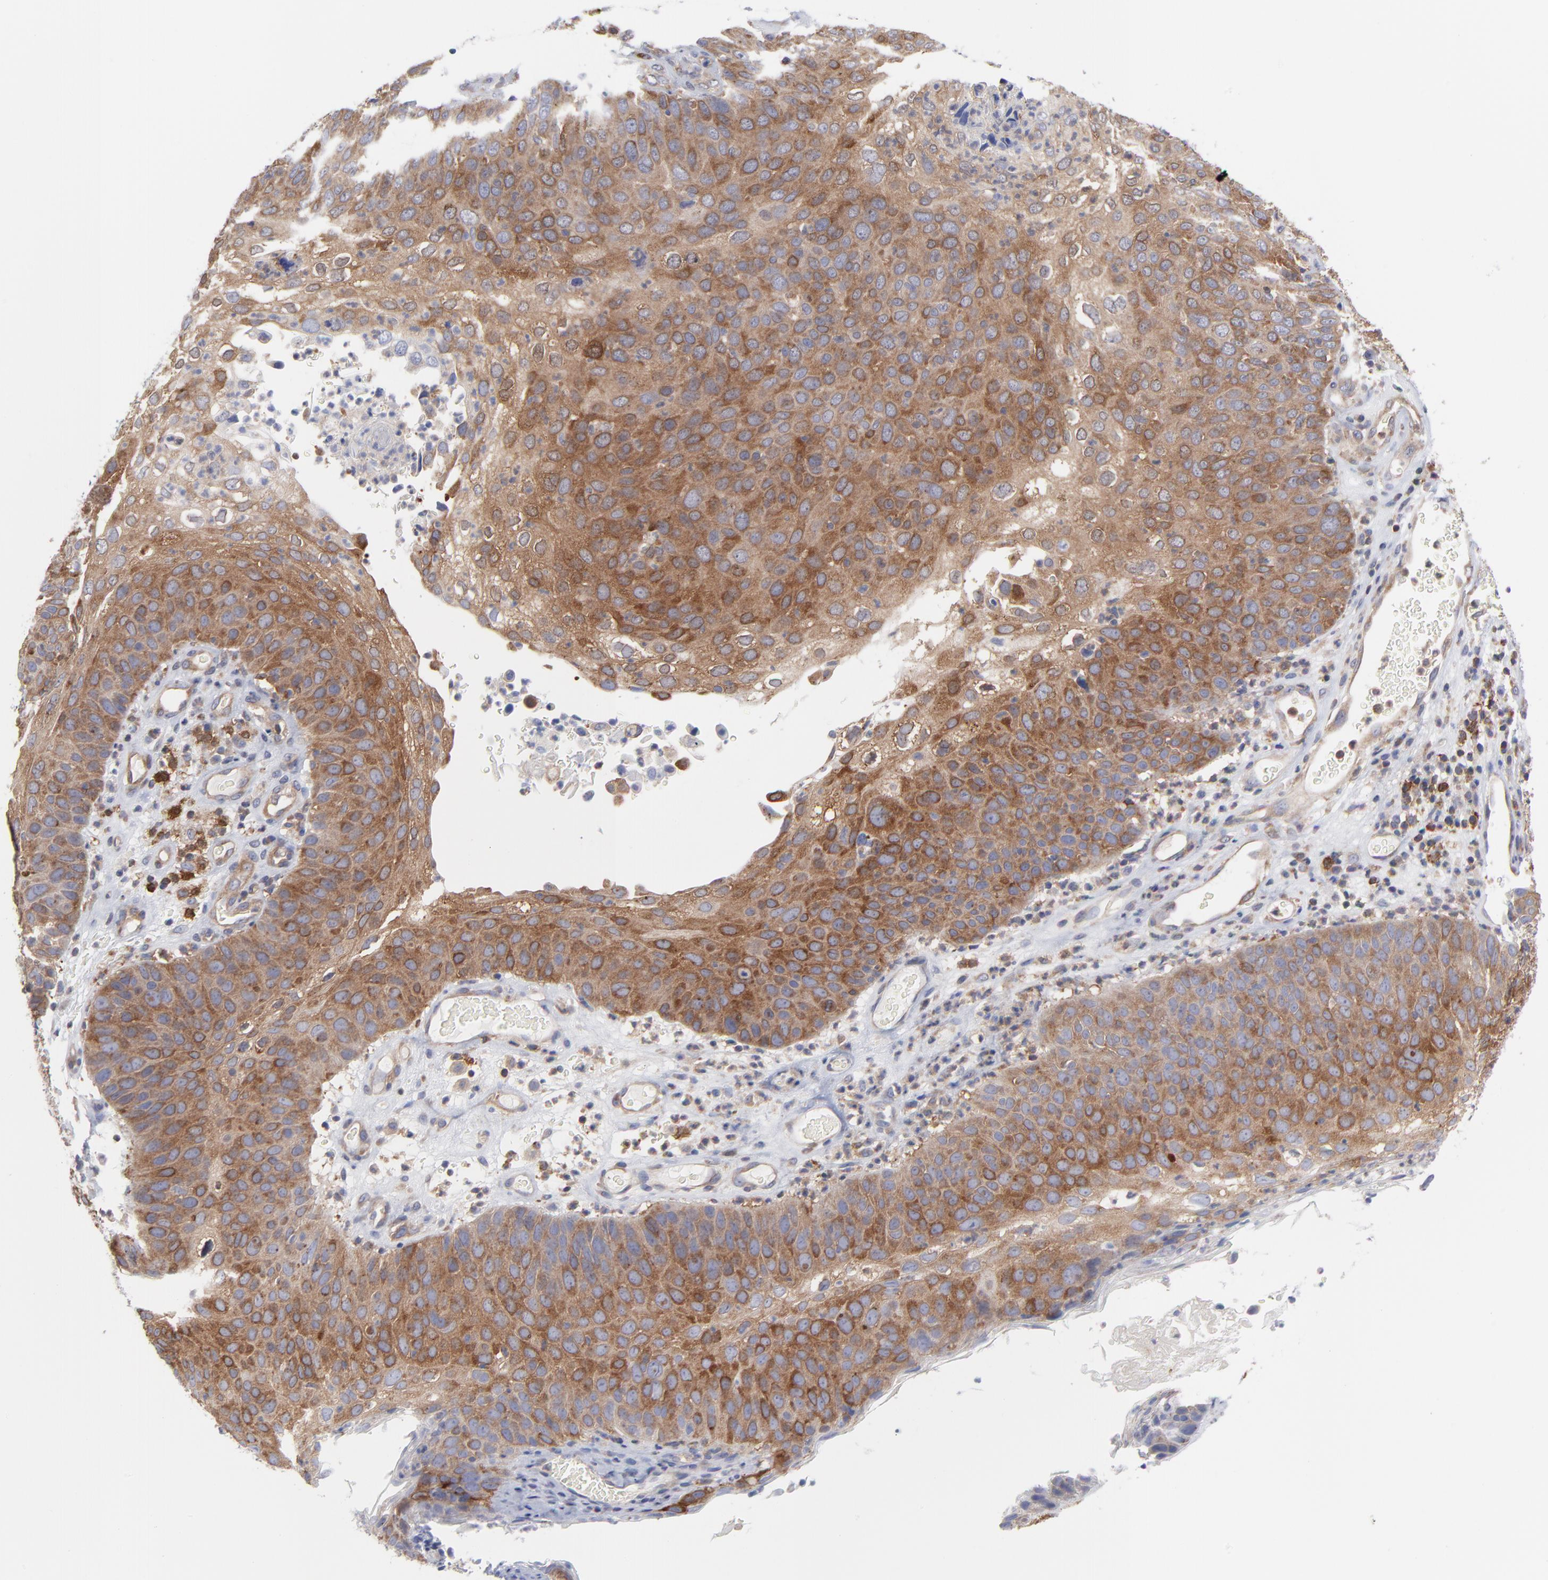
{"staining": {"intensity": "moderate", "quantity": ">75%", "location": "cytoplasmic/membranous"}, "tissue": "skin cancer", "cell_type": "Tumor cells", "image_type": "cancer", "snomed": [{"axis": "morphology", "description": "Squamous cell carcinoma, NOS"}, {"axis": "topography", "description": "Skin"}], "caption": "Skin cancer tissue shows moderate cytoplasmic/membranous positivity in about >75% of tumor cells", "gene": "NFKBIA", "patient": {"sex": "male", "age": 87}}